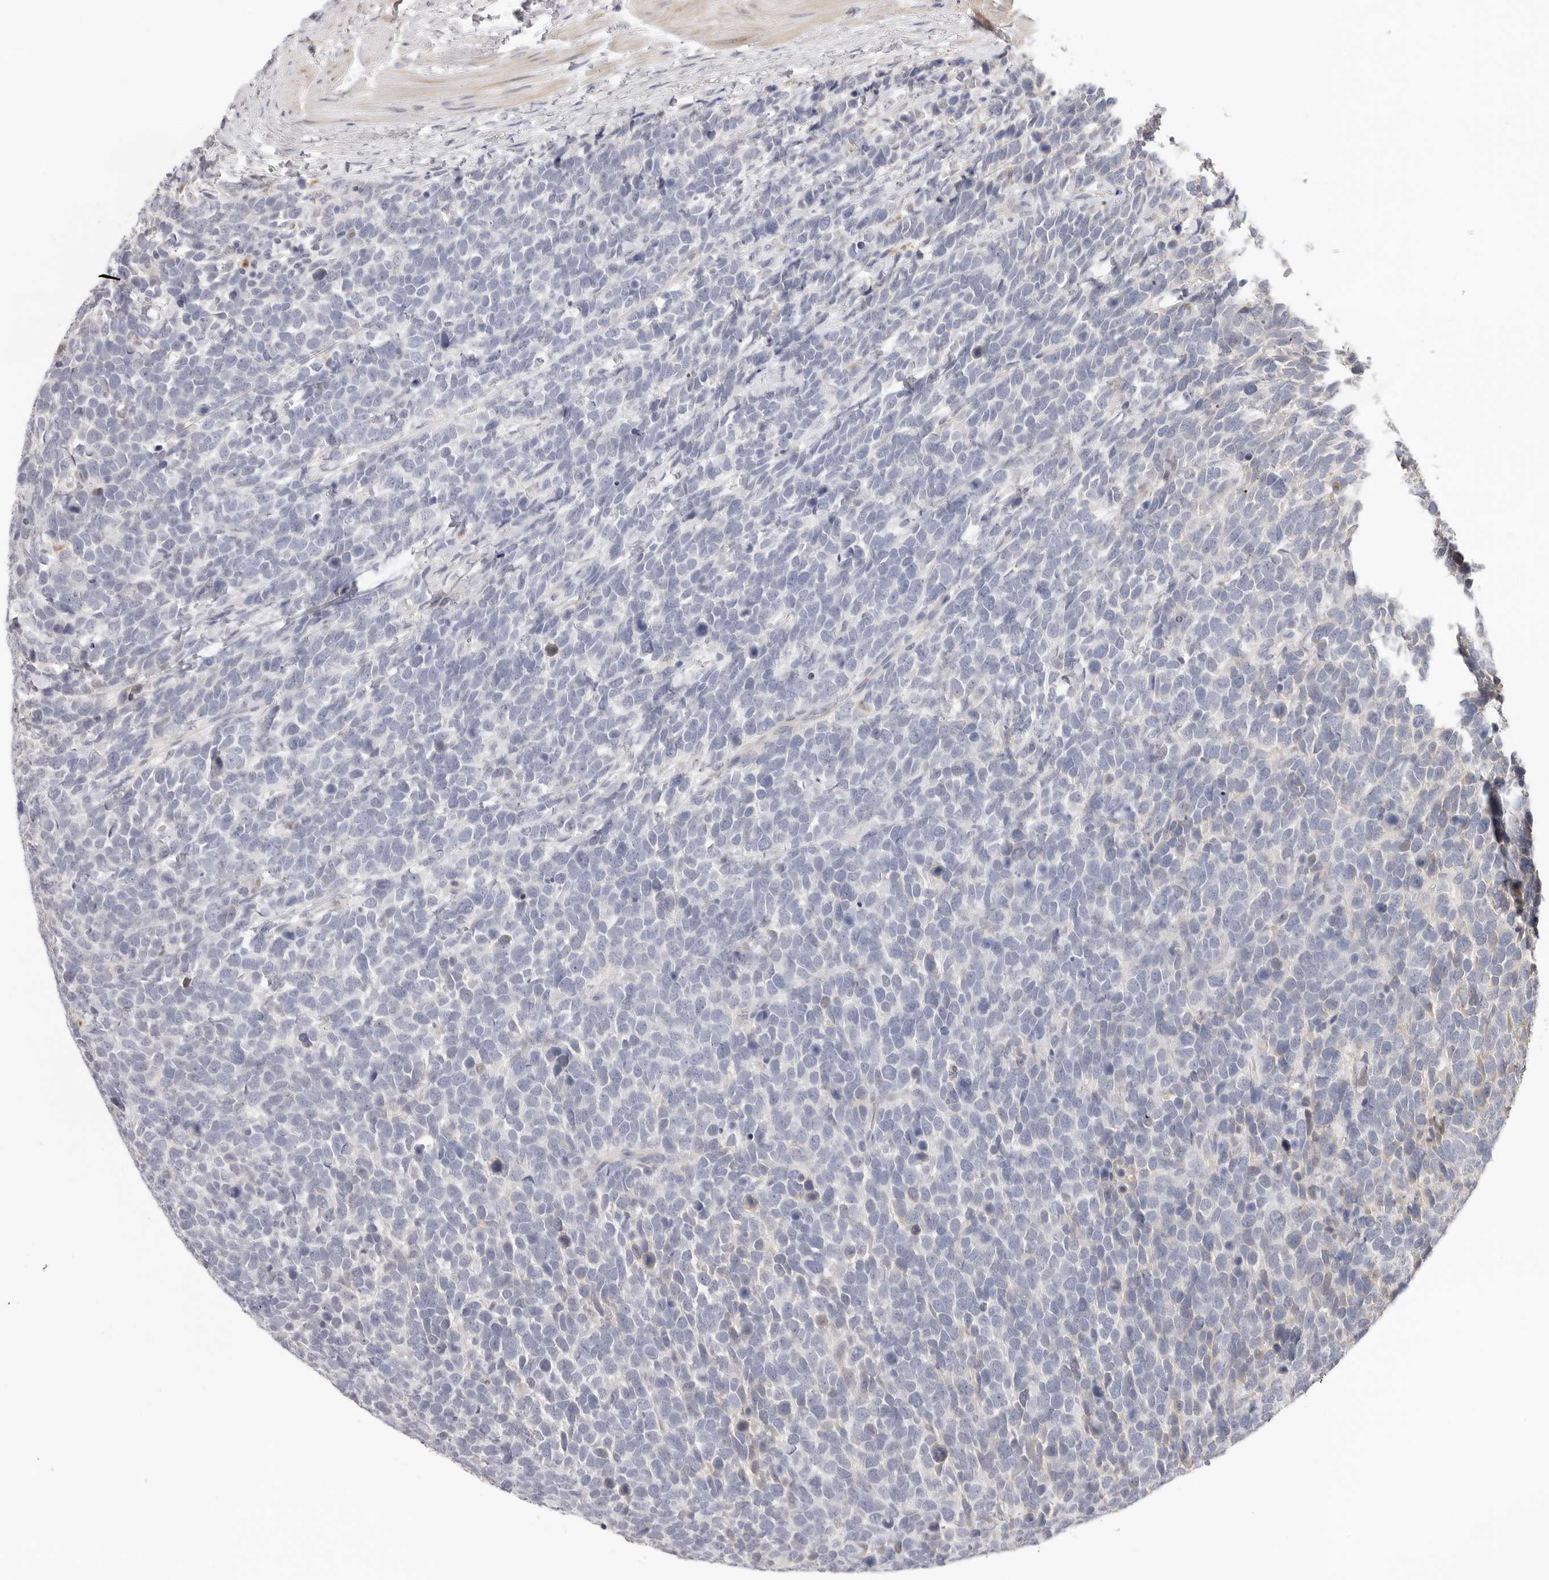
{"staining": {"intensity": "negative", "quantity": "none", "location": "none"}, "tissue": "urothelial cancer", "cell_type": "Tumor cells", "image_type": "cancer", "snomed": [{"axis": "morphology", "description": "Urothelial carcinoma, High grade"}, {"axis": "topography", "description": "Urinary bladder"}], "caption": "A histopathology image of urothelial carcinoma (high-grade) stained for a protein reveals no brown staining in tumor cells. (DAB (3,3'-diaminobenzidine) immunohistochemistry (IHC) with hematoxylin counter stain).", "gene": "STRADB", "patient": {"sex": "female", "age": 82}}